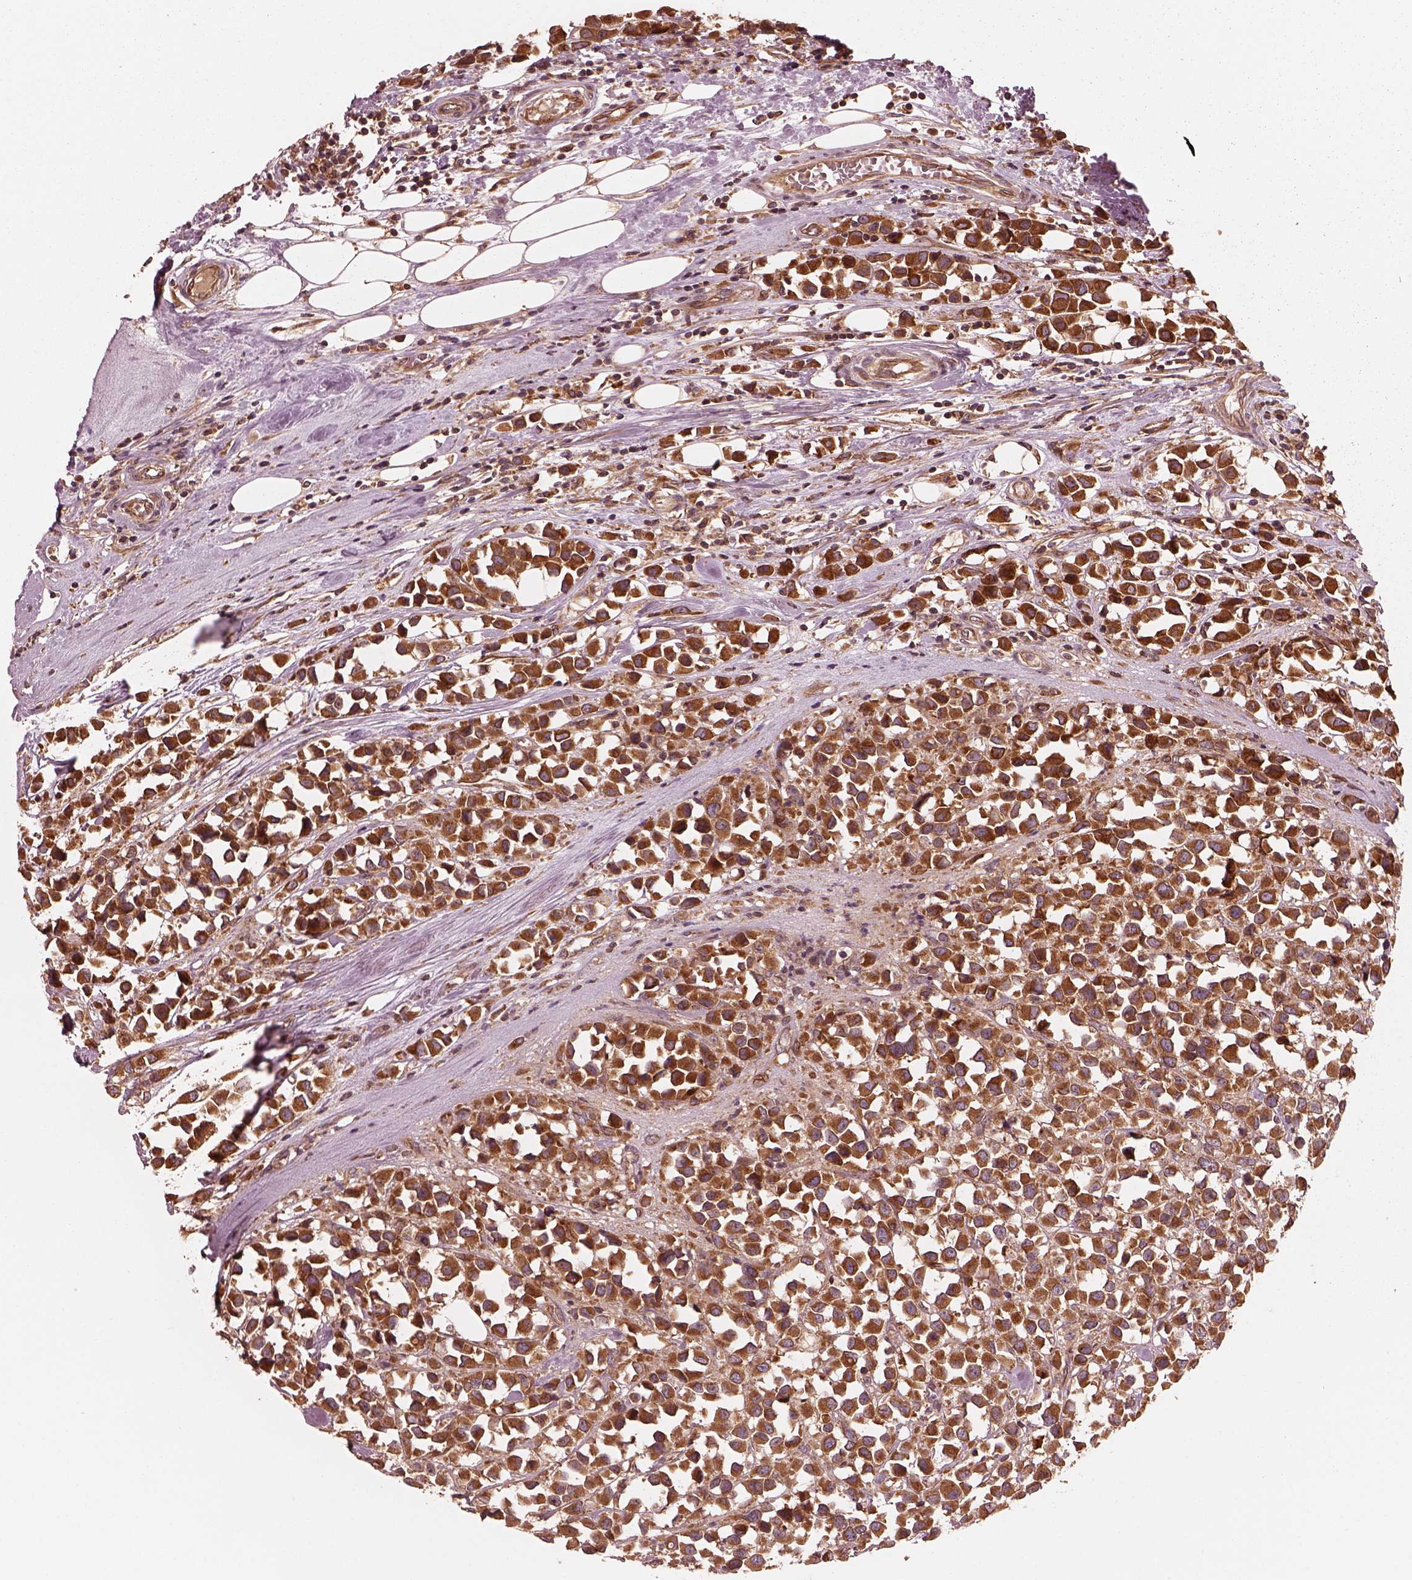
{"staining": {"intensity": "strong", "quantity": ">75%", "location": "cytoplasmic/membranous"}, "tissue": "breast cancer", "cell_type": "Tumor cells", "image_type": "cancer", "snomed": [{"axis": "morphology", "description": "Duct carcinoma"}, {"axis": "topography", "description": "Breast"}], "caption": "A histopathology image of breast cancer stained for a protein exhibits strong cytoplasmic/membranous brown staining in tumor cells. (Brightfield microscopy of DAB IHC at high magnification).", "gene": "PIK3R2", "patient": {"sex": "female", "age": 61}}